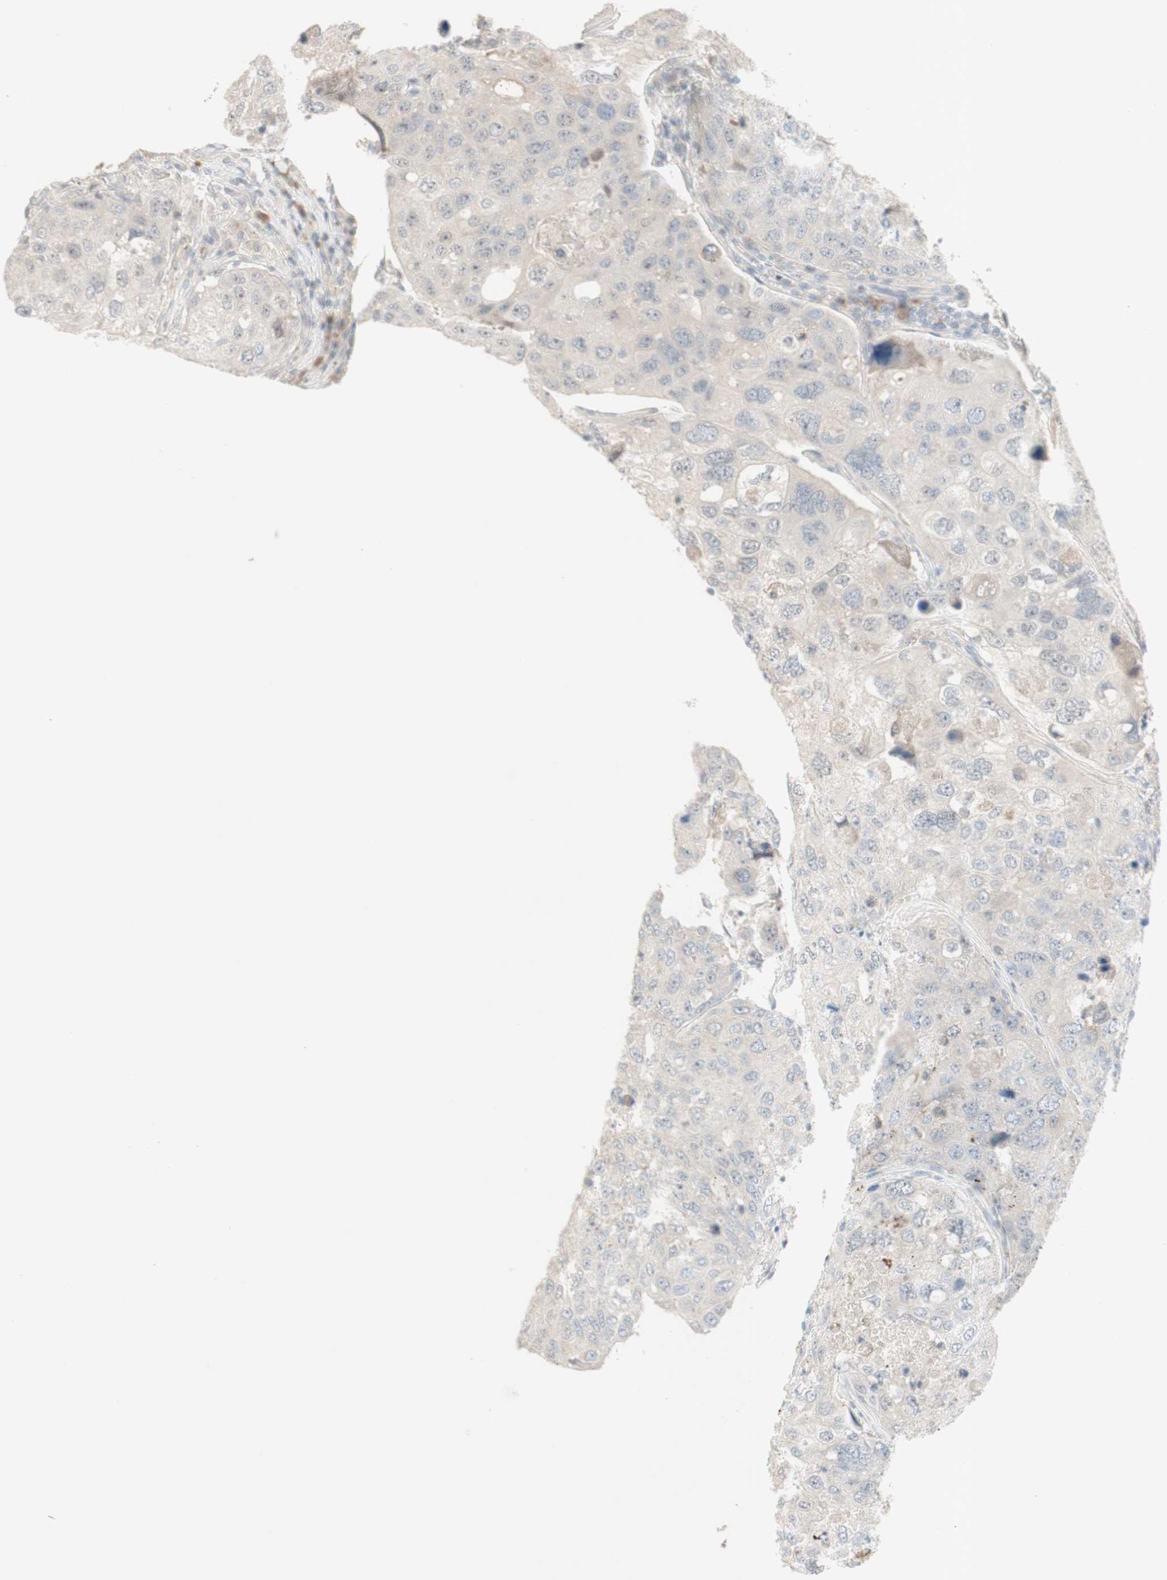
{"staining": {"intensity": "negative", "quantity": "none", "location": "none"}, "tissue": "urothelial cancer", "cell_type": "Tumor cells", "image_type": "cancer", "snomed": [{"axis": "morphology", "description": "Urothelial carcinoma, High grade"}, {"axis": "topography", "description": "Lymph node"}, {"axis": "topography", "description": "Urinary bladder"}], "caption": "This is an immunohistochemistry (IHC) micrograph of urothelial carcinoma (high-grade). There is no staining in tumor cells.", "gene": "PLCD4", "patient": {"sex": "male", "age": 51}}